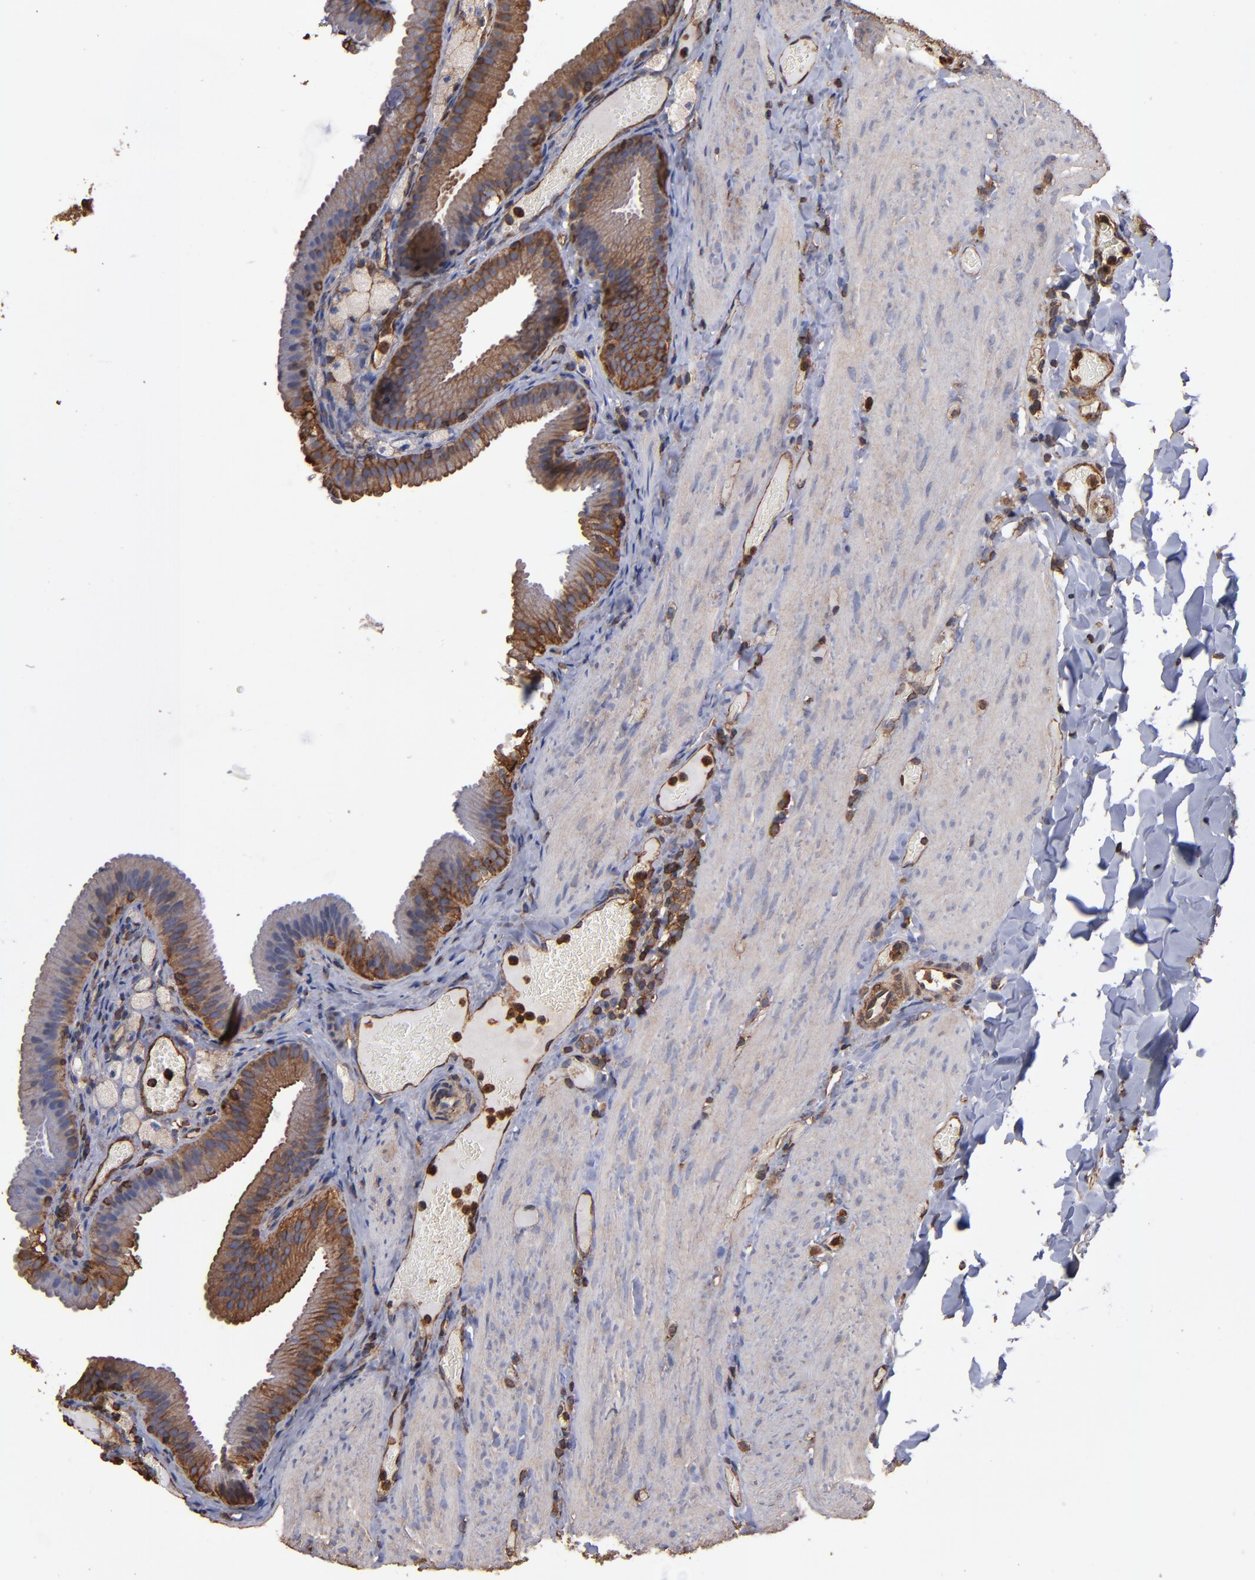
{"staining": {"intensity": "moderate", "quantity": ">75%", "location": "cytoplasmic/membranous"}, "tissue": "gallbladder", "cell_type": "Glandular cells", "image_type": "normal", "snomed": [{"axis": "morphology", "description": "Normal tissue, NOS"}, {"axis": "topography", "description": "Gallbladder"}], "caption": "IHC of unremarkable gallbladder displays medium levels of moderate cytoplasmic/membranous expression in about >75% of glandular cells.", "gene": "ACTN4", "patient": {"sex": "female", "age": 24}}